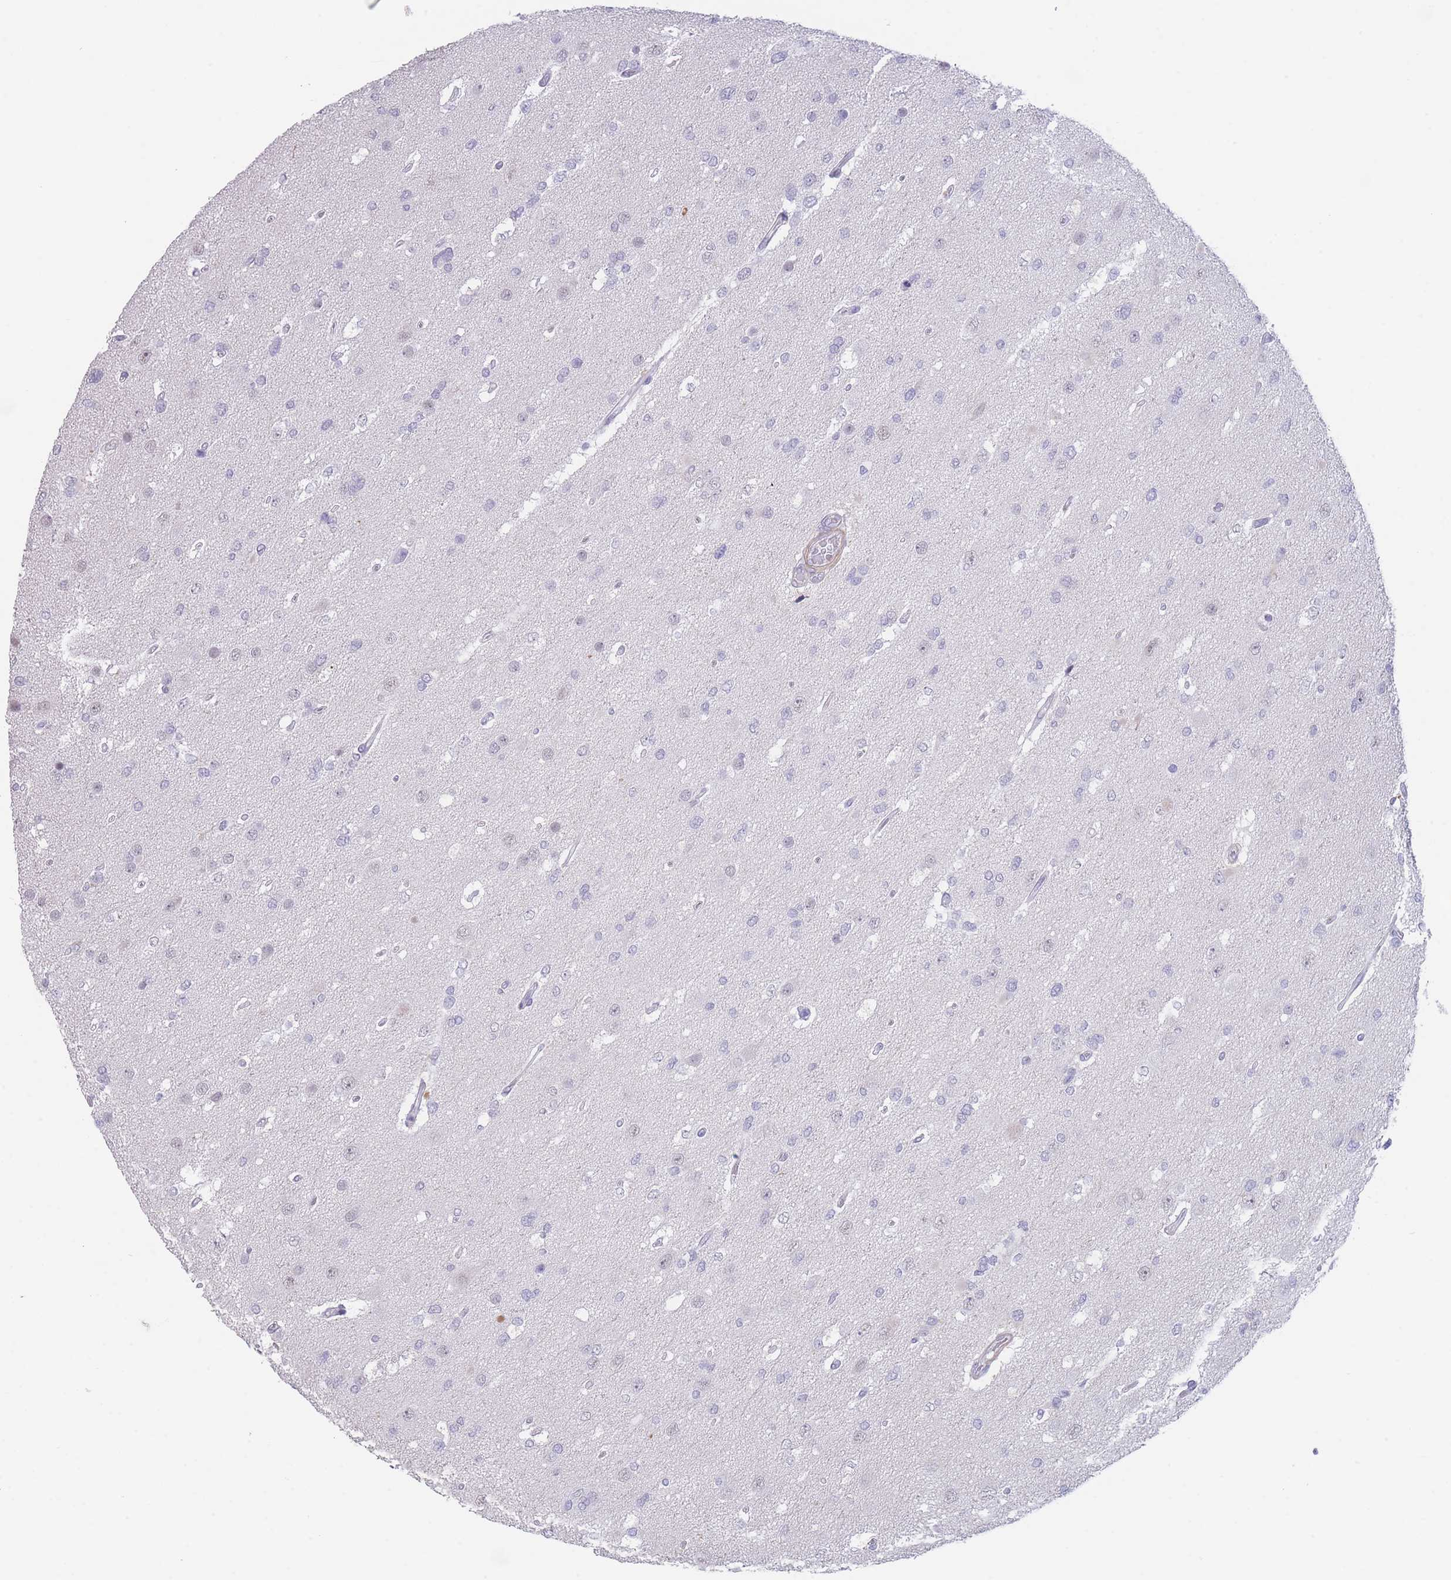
{"staining": {"intensity": "negative", "quantity": "none", "location": "none"}, "tissue": "glioma", "cell_type": "Tumor cells", "image_type": "cancer", "snomed": [{"axis": "morphology", "description": "Glioma, malignant, High grade"}, {"axis": "topography", "description": "Brain"}], "caption": "Malignant high-grade glioma was stained to show a protein in brown. There is no significant expression in tumor cells. (Stains: DAB (3,3'-diaminobenzidine) immunohistochemistry (IHC) with hematoxylin counter stain, Microscopy: brightfield microscopy at high magnification).", "gene": "ASAP3", "patient": {"sex": "male", "age": 53}}